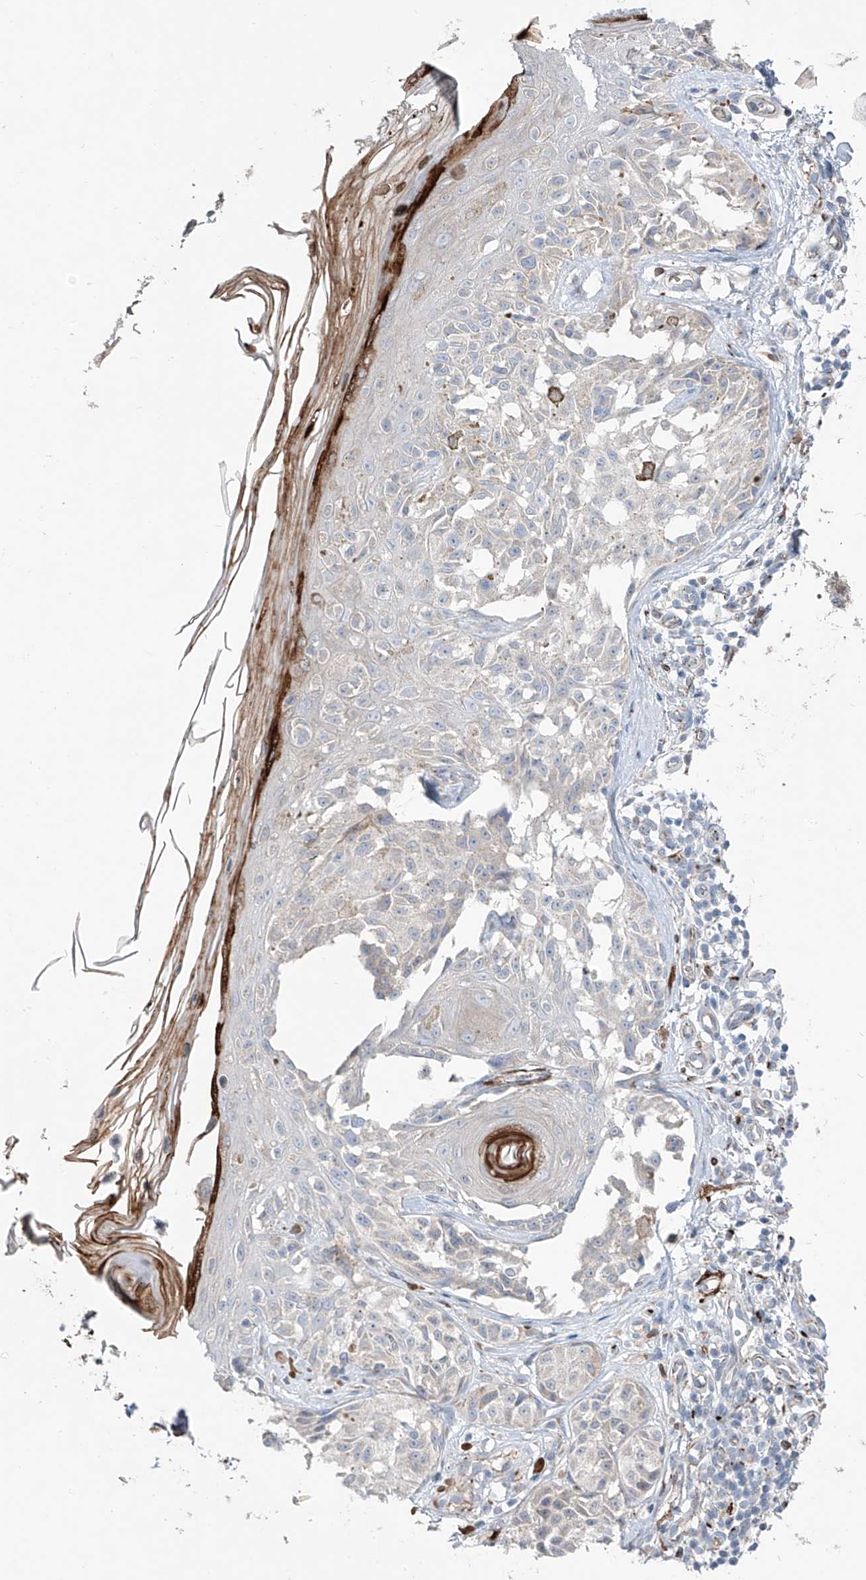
{"staining": {"intensity": "negative", "quantity": "none", "location": "none"}, "tissue": "melanoma", "cell_type": "Tumor cells", "image_type": "cancer", "snomed": [{"axis": "morphology", "description": "Malignant melanoma, NOS"}, {"axis": "topography", "description": "Skin"}], "caption": "The image demonstrates no significant expression in tumor cells of melanoma.", "gene": "CDH5", "patient": {"sex": "female", "age": 50}}